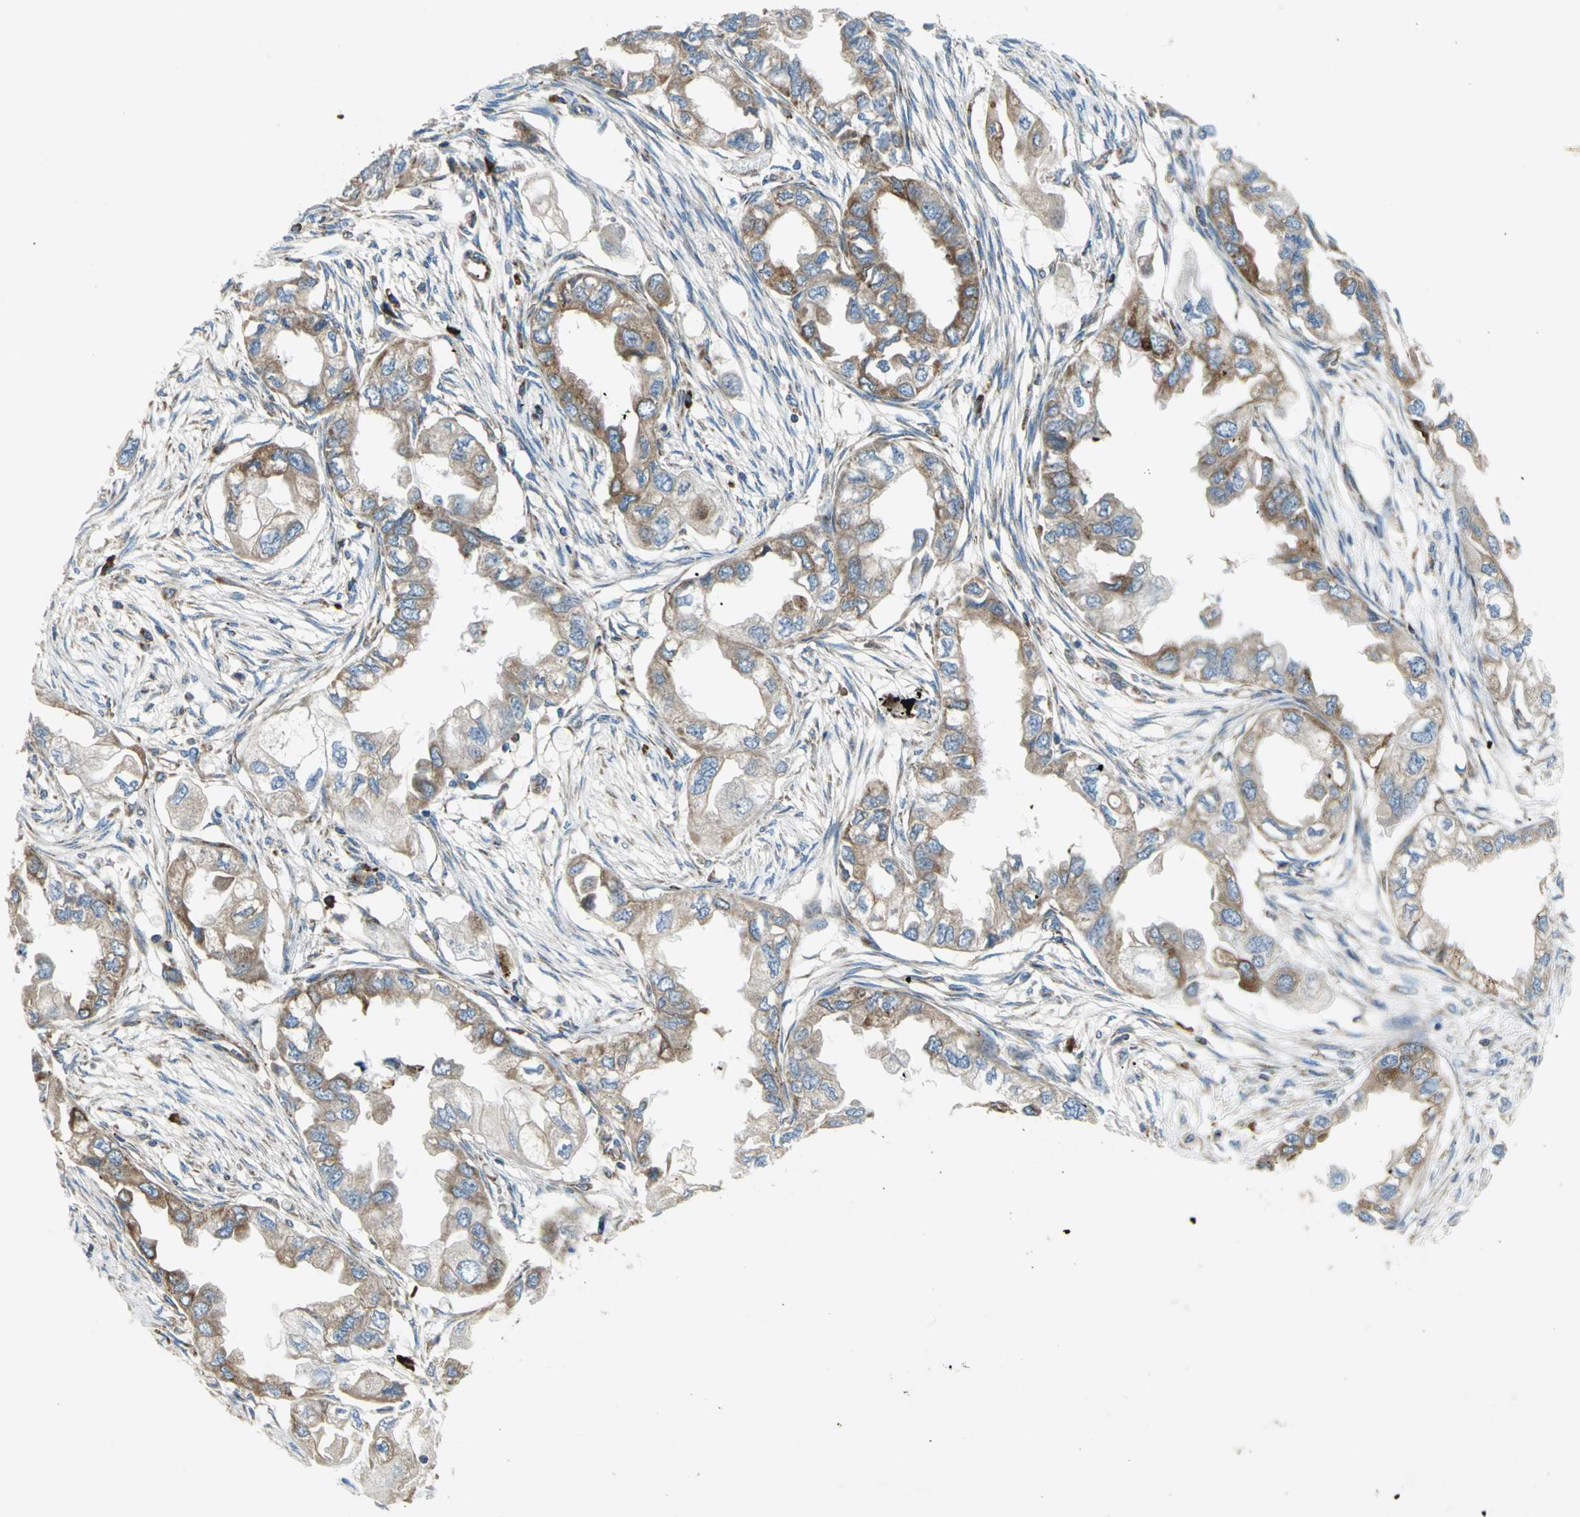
{"staining": {"intensity": "strong", "quantity": ">75%", "location": "cytoplasmic/membranous"}, "tissue": "endometrial cancer", "cell_type": "Tumor cells", "image_type": "cancer", "snomed": [{"axis": "morphology", "description": "Adenocarcinoma, NOS"}, {"axis": "topography", "description": "Endometrium"}], "caption": "Strong cytoplasmic/membranous positivity for a protein is appreciated in approximately >75% of tumor cells of adenocarcinoma (endometrial) using immunohistochemistry.", "gene": "TULP4", "patient": {"sex": "female", "age": 67}}